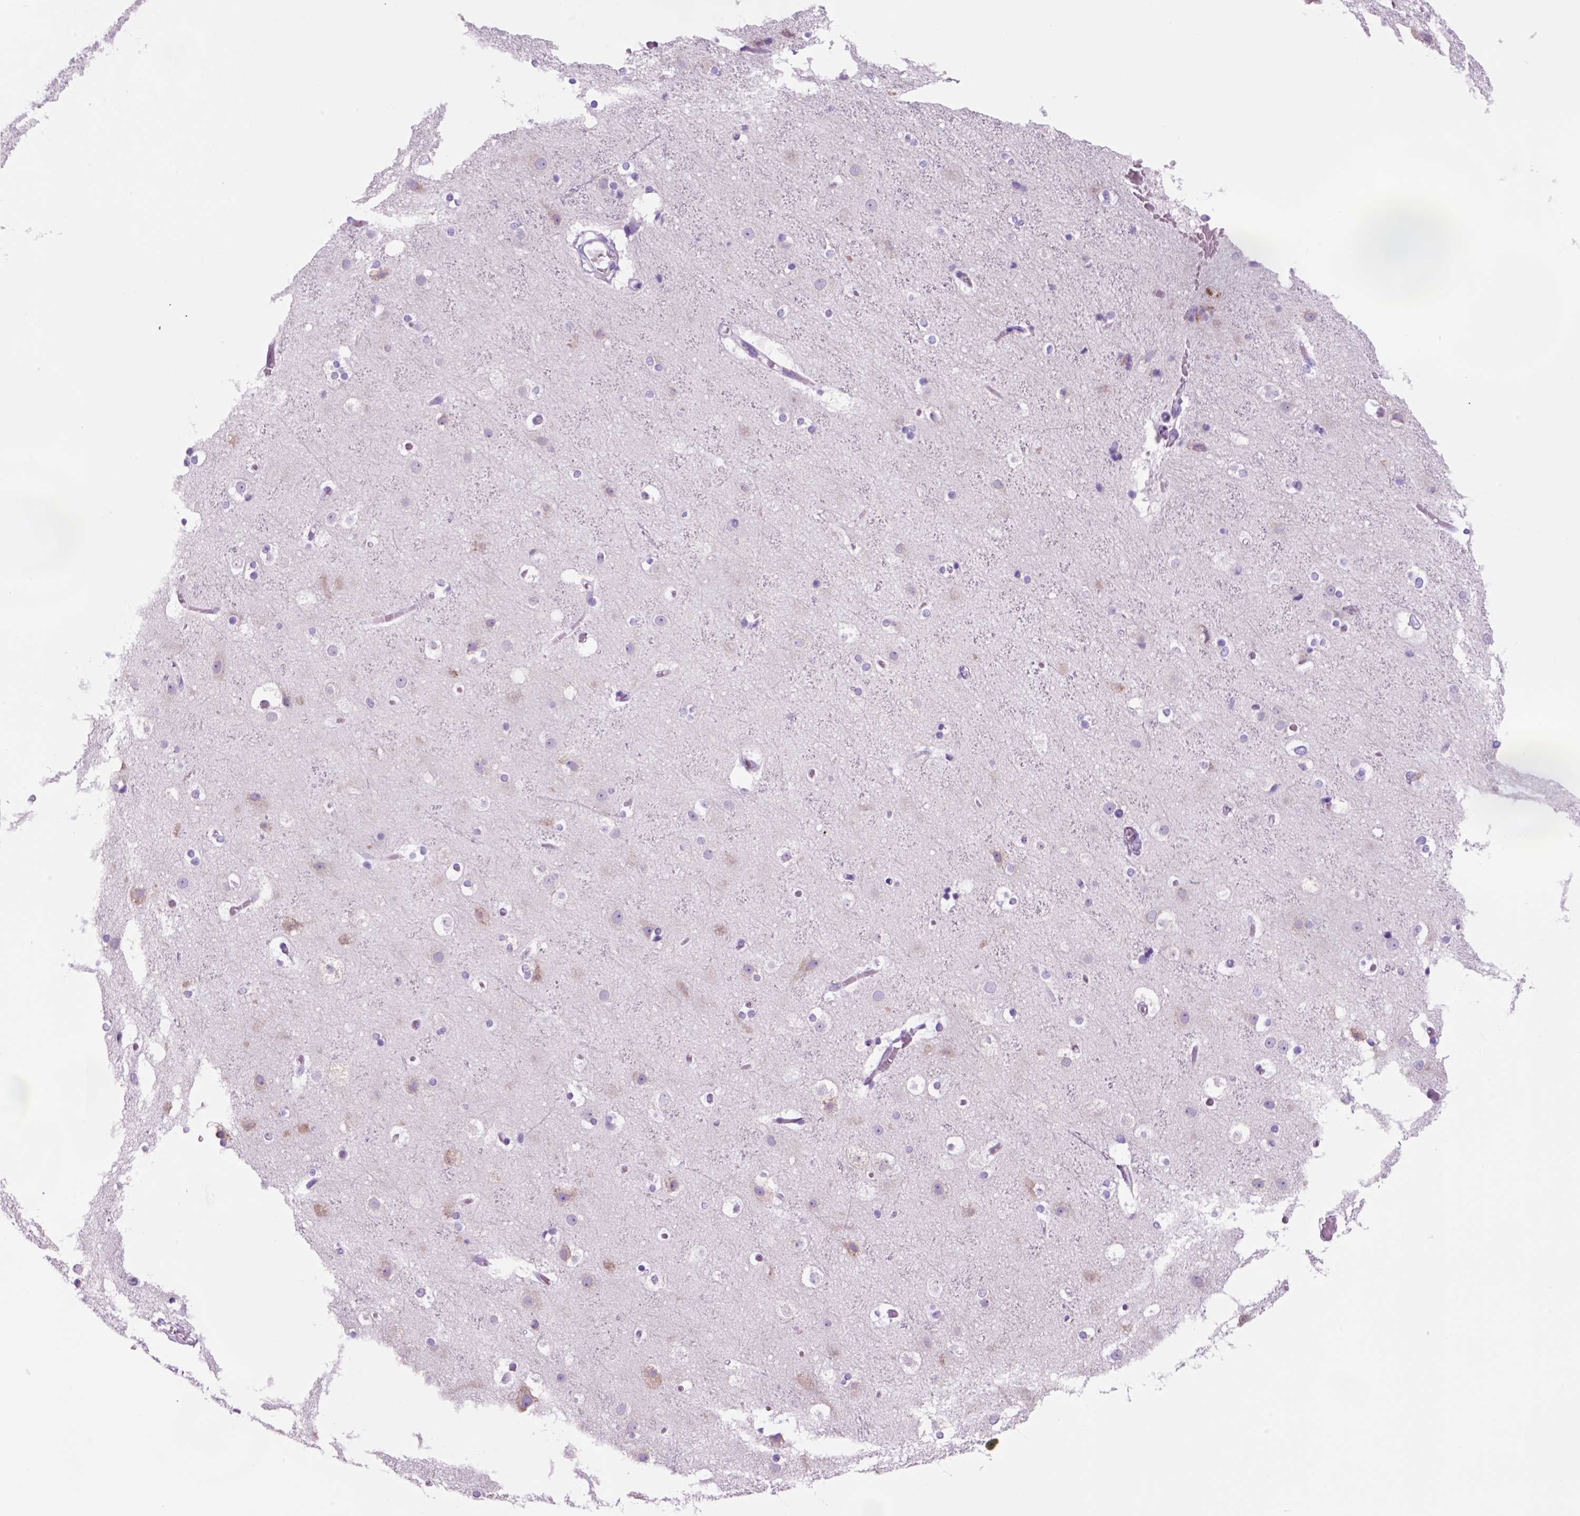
{"staining": {"intensity": "negative", "quantity": "none", "location": "none"}, "tissue": "cerebral cortex", "cell_type": "Endothelial cells", "image_type": "normal", "snomed": [{"axis": "morphology", "description": "Normal tissue, NOS"}, {"axis": "topography", "description": "Cerebral cortex"}], "caption": "Immunohistochemistry (IHC) histopathology image of normal cerebral cortex: cerebral cortex stained with DAB shows no significant protein expression in endothelial cells. The staining was performed using DAB (3,3'-diaminobenzidine) to visualize the protein expression in brown, while the nuclei were stained in blue with hematoxylin (Magnification: 20x).", "gene": "HHIPL2", "patient": {"sex": "female", "age": 52}}